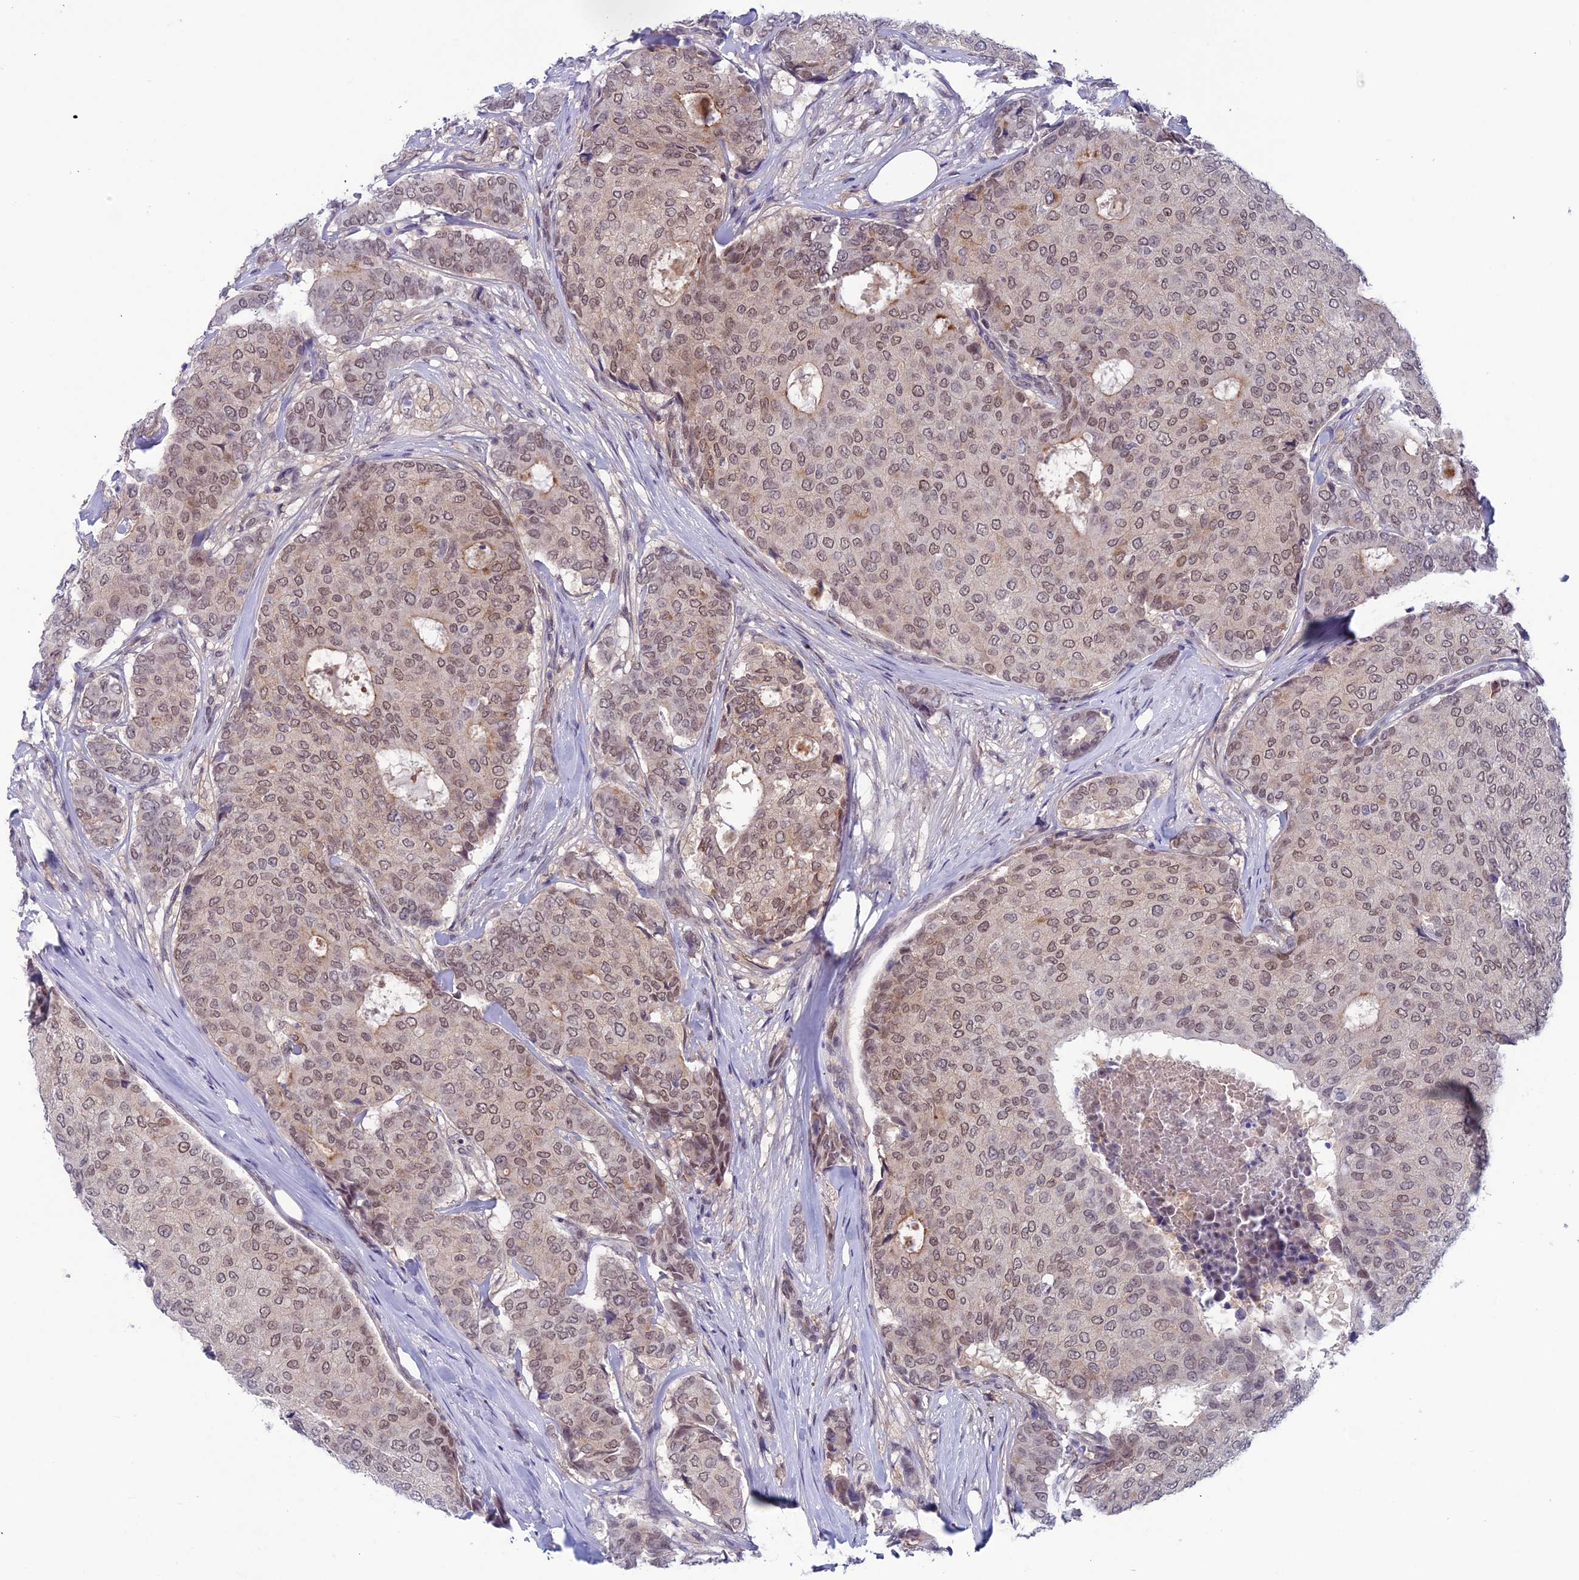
{"staining": {"intensity": "moderate", "quantity": ">75%", "location": "nuclear"}, "tissue": "breast cancer", "cell_type": "Tumor cells", "image_type": "cancer", "snomed": [{"axis": "morphology", "description": "Duct carcinoma"}, {"axis": "topography", "description": "Breast"}], "caption": "Immunohistochemistry (IHC) of infiltrating ductal carcinoma (breast) exhibits medium levels of moderate nuclear staining in approximately >75% of tumor cells. The staining was performed using DAB (3,3'-diaminobenzidine), with brown indicating positive protein expression. Nuclei are stained blue with hematoxylin.", "gene": "FKBPL", "patient": {"sex": "female", "age": 75}}